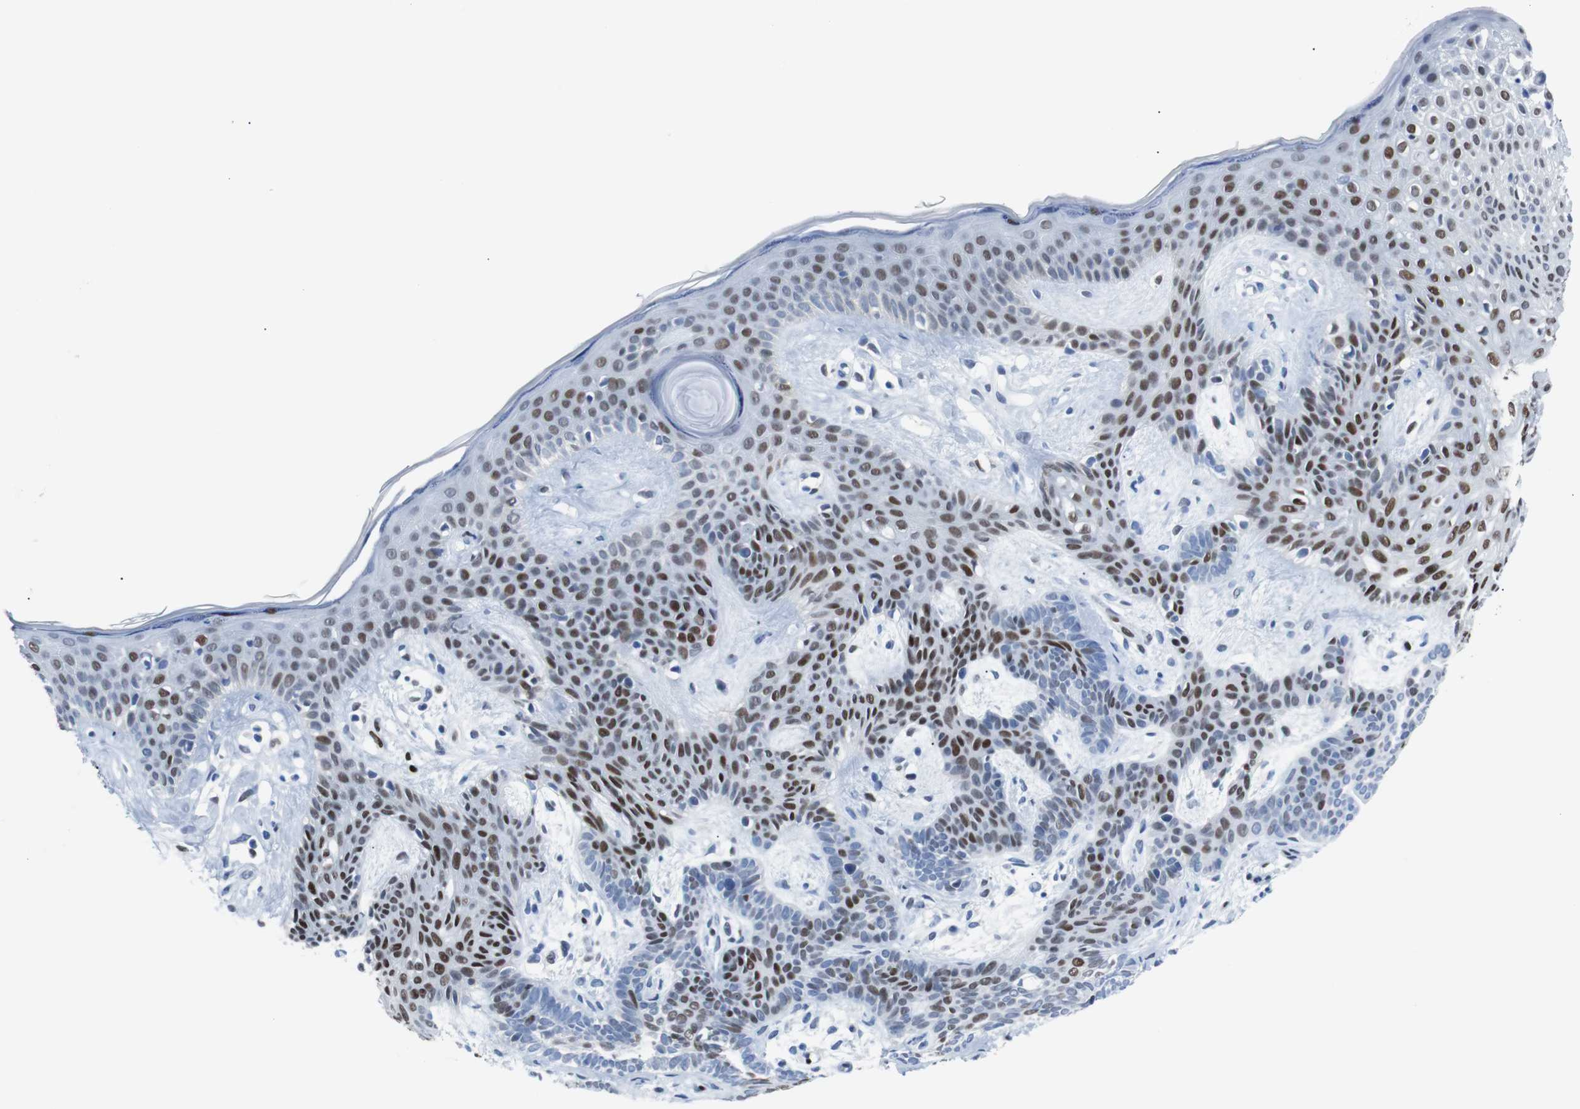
{"staining": {"intensity": "moderate", "quantity": "25%-75%", "location": "nuclear"}, "tissue": "skin cancer", "cell_type": "Tumor cells", "image_type": "cancer", "snomed": [{"axis": "morphology", "description": "Developmental malformation"}, {"axis": "morphology", "description": "Basal cell carcinoma"}, {"axis": "topography", "description": "Skin"}], "caption": "Immunohistochemical staining of human skin basal cell carcinoma demonstrates medium levels of moderate nuclear protein staining in approximately 25%-75% of tumor cells. (brown staining indicates protein expression, while blue staining denotes nuclei).", "gene": "JUN", "patient": {"sex": "female", "age": 62}}